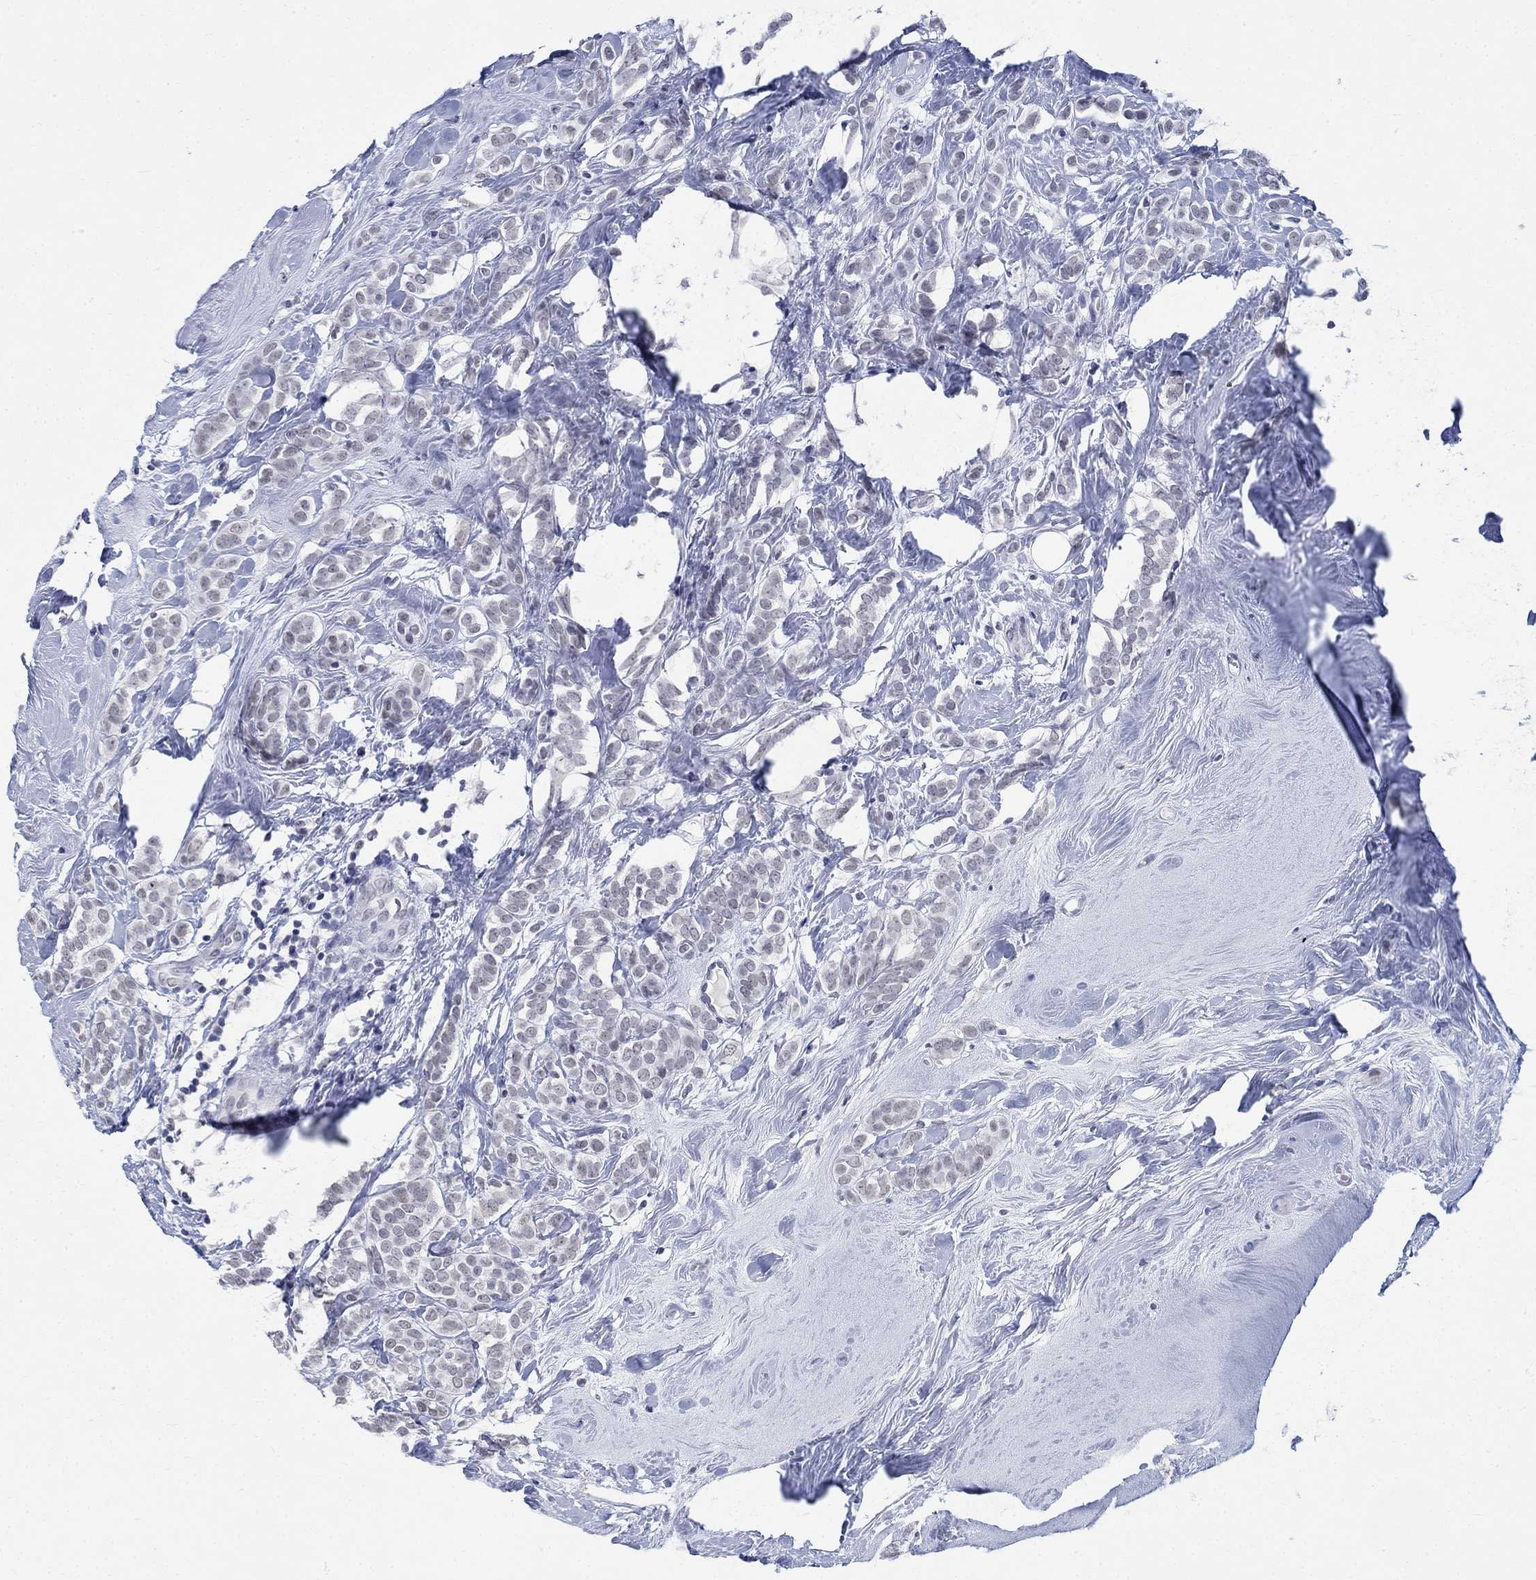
{"staining": {"intensity": "negative", "quantity": "none", "location": "none"}, "tissue": "breast cancer", "cell_type": "Tumor cells", "image_type": "cancer", "snomed": [{"axis": "morphology", "description": "Lobular carcinoma"}, {"axis": "topography", "description": "Breast"}], "caption": "Protein analysis of lobular carcinoma (breast) exhibits no significant staining in tumor cells.", "gene": "ANKS1B", "patient": {"sex": "female", "age": 49}}